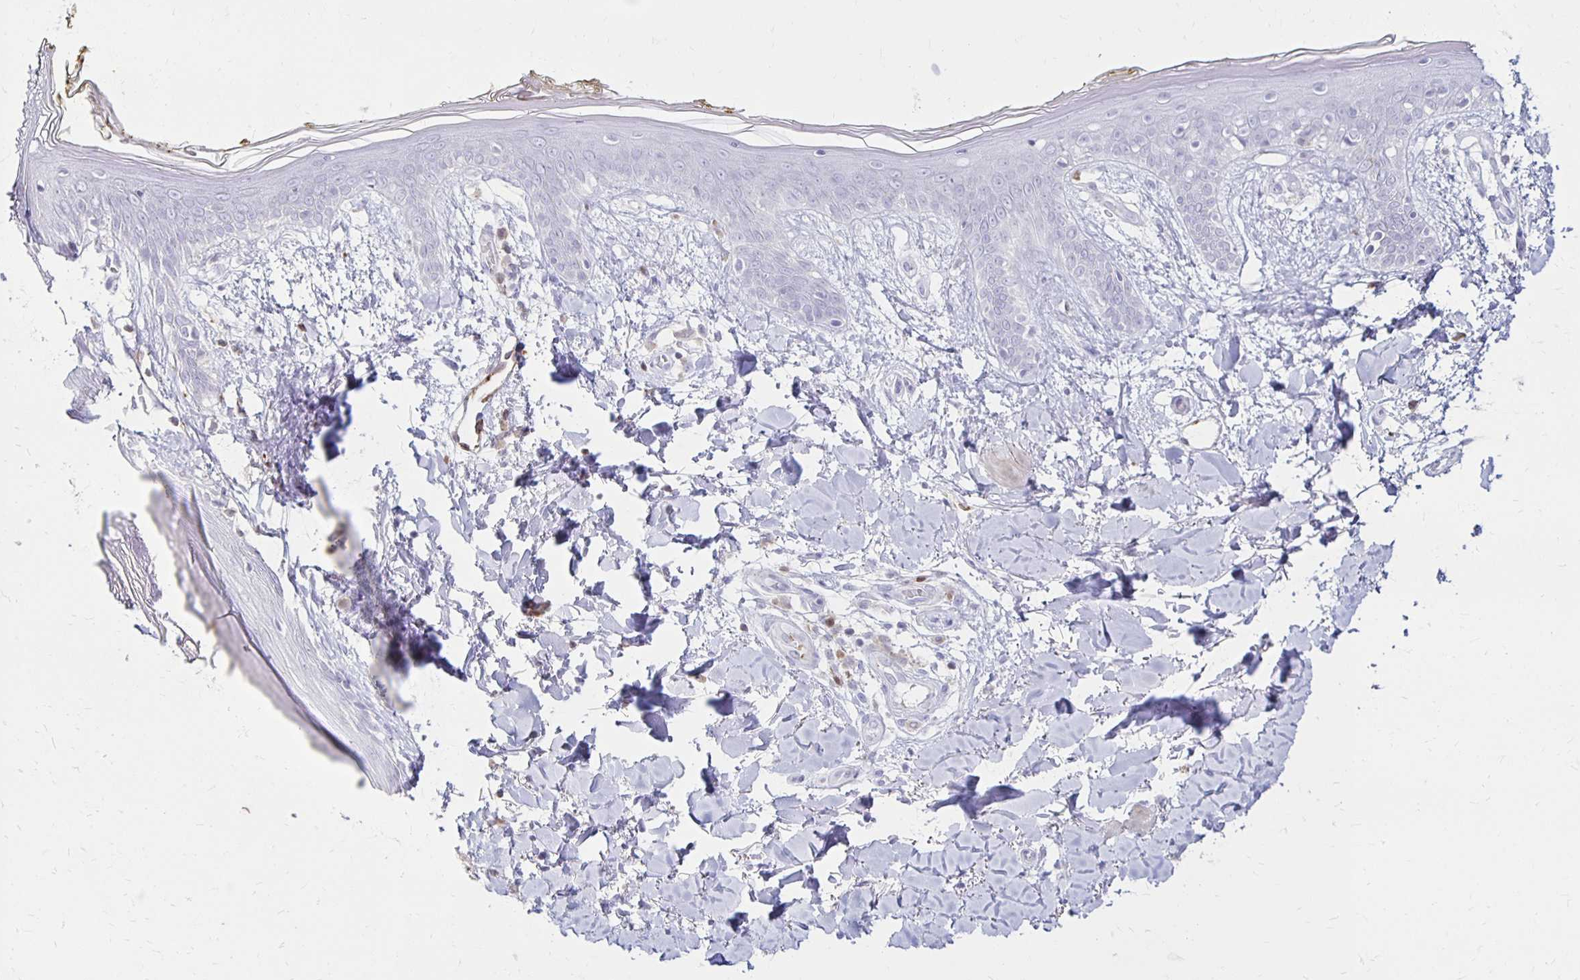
{"staining": {"intensity": "negative", "quantity": "none", "location": "none"}, "tissue": "skin", "cell_type": "Fibroblasts", "image_type": "normal", "snomed": [{"axis": "morphology", "description": "Normal tissue, NOS"}, {"axis": "topography", "description": "Skin"}], "caption": "An immunohistochemistry histopathology image of benign skin is shown. There is no staining in fibroblasts of skin.", "gene": "CCL21", "patient": {"sex": "female", "age": 34}}